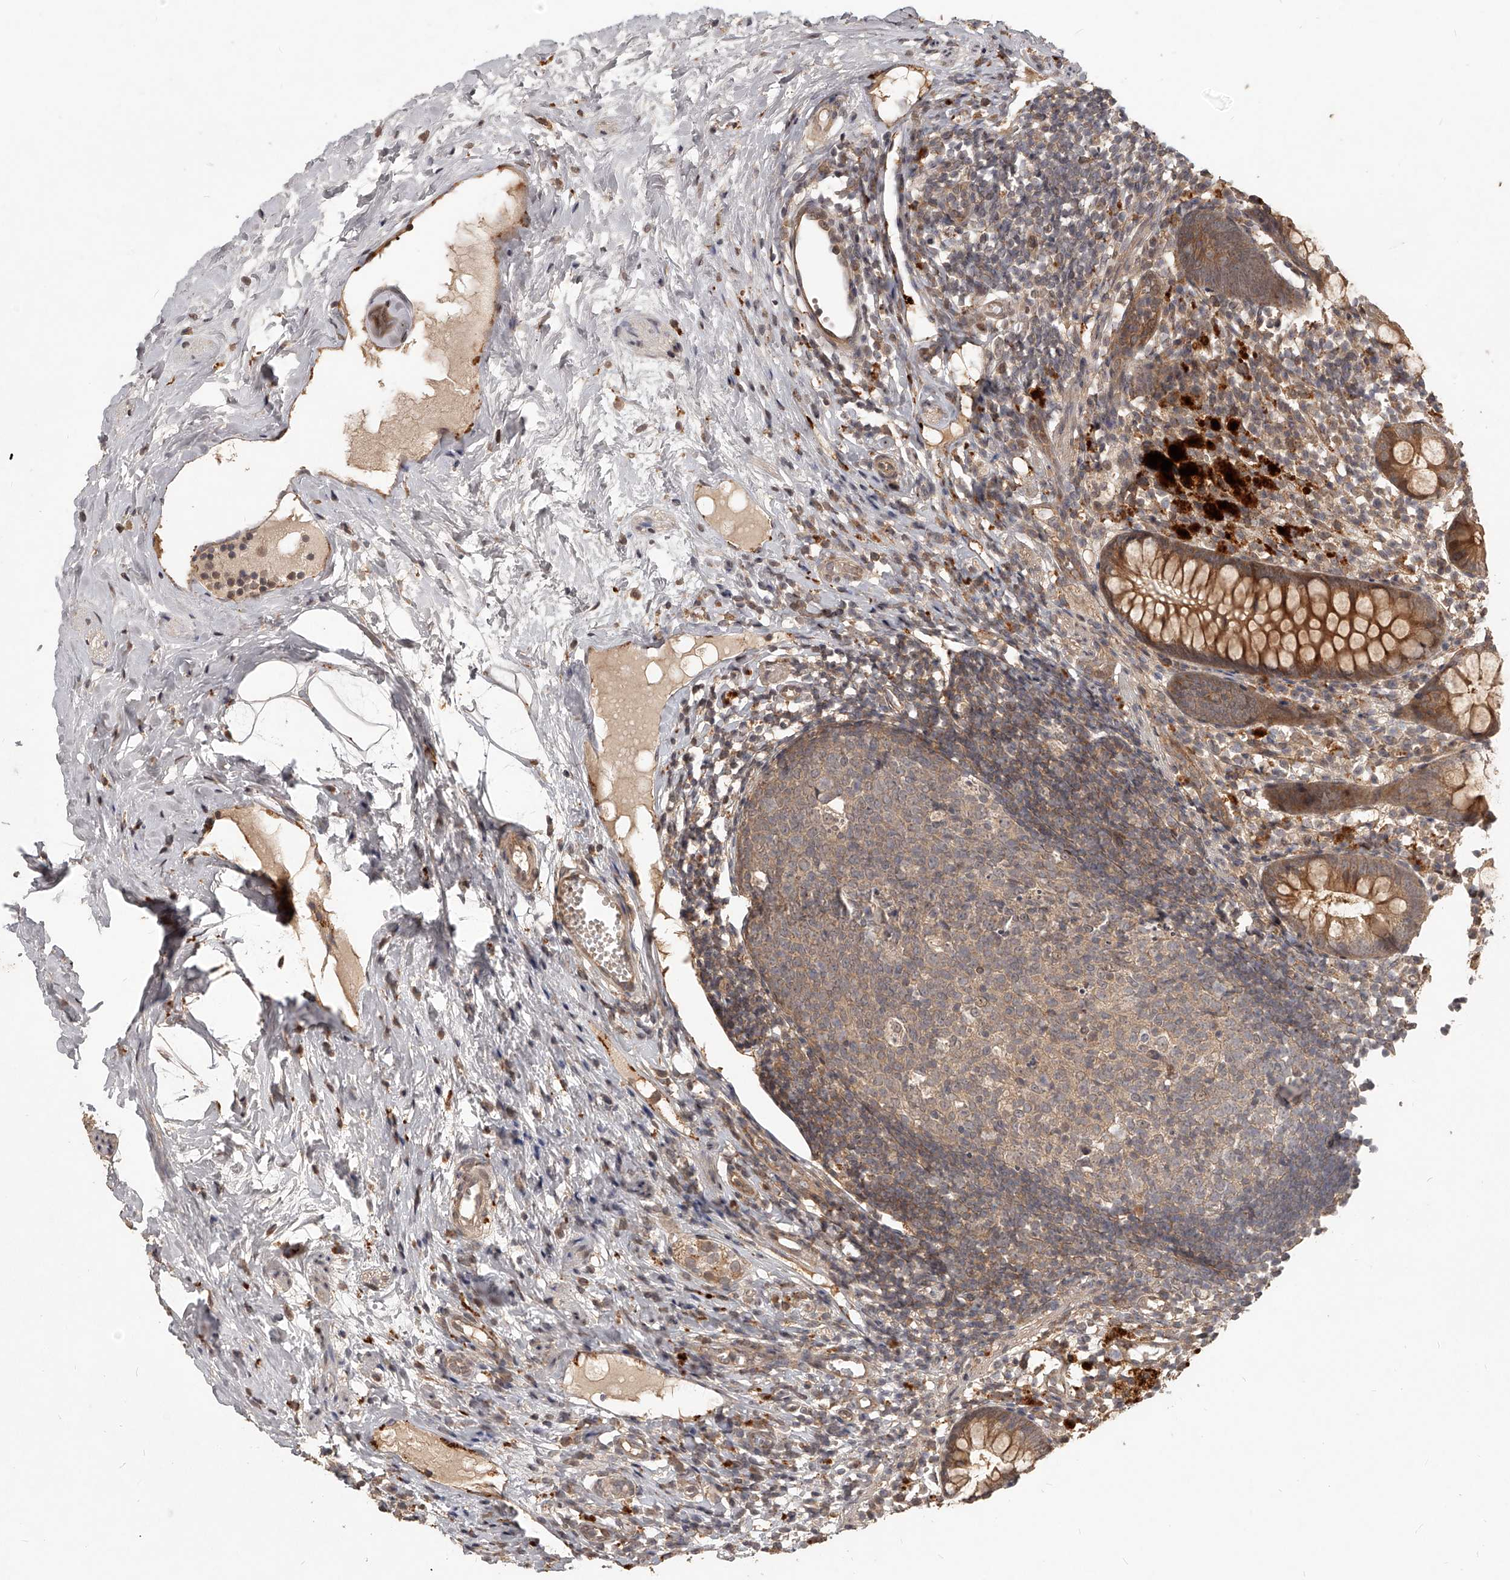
{"staining": {"intensity": "moderate", "quantity": ">75%", "location": "cytoplasmic/membranous"}, "tissue": "appendix", "cell_type": "Glandular cells", "image_type": "normal", "snomed": [{"axis": "morphology", "description": "Normal tissue, NOS"}, {"axis": "topography", "description": "Appendix"}], "caption": "An immunohistochemistry (IHC) micrograph of normal tissue is shown. Protein staining in brown highlights moderate cytoplasmic/membranous positivity in appendix within glandular cells. Nuclei are stained in blue.", "gene": "SLC37A1", "patient": {"sex": "female", "age": 20}}